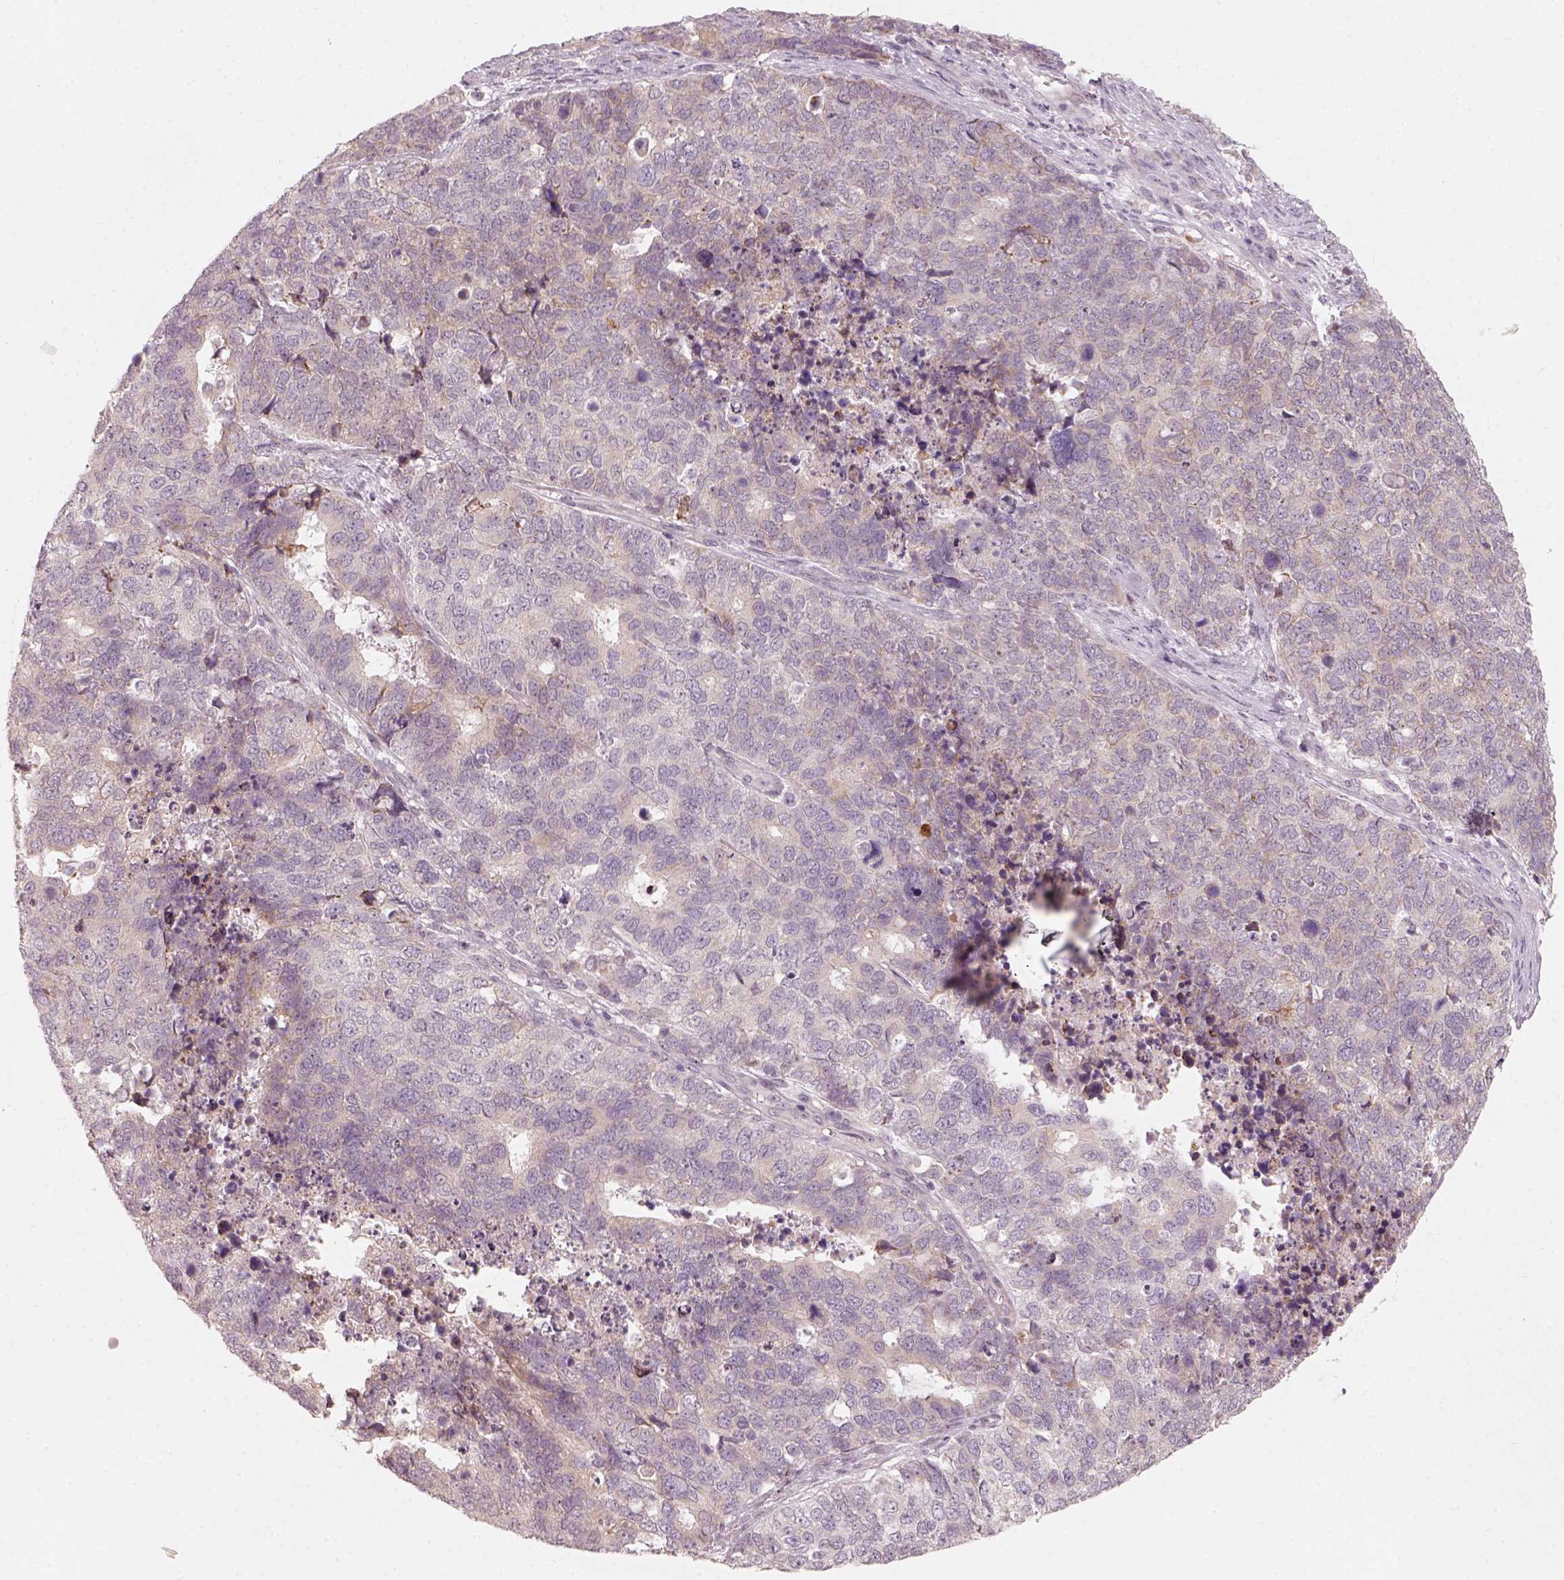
{"staining": {"intensity": "weak", "quantity": "25%-75%", "location": "cytoplasmic/membranous"}, "tissue": "cervical cancer", "cell_type": "Tumor cells", "image_type": "cancer", "snomed": [{"axis": "morphology", "description": "Squamous cell carcinoma, NOS"}, {"axis": "topography", "description": "Cervix"}], "caption": "Cervical cancer stained with a brown dye exhibits weak cytoplasmic/membranous positive positivity in approximately 25%-75% of tumor cells.", "gene": "CDS1", "patient": {"sex": "female", "age": 63}}